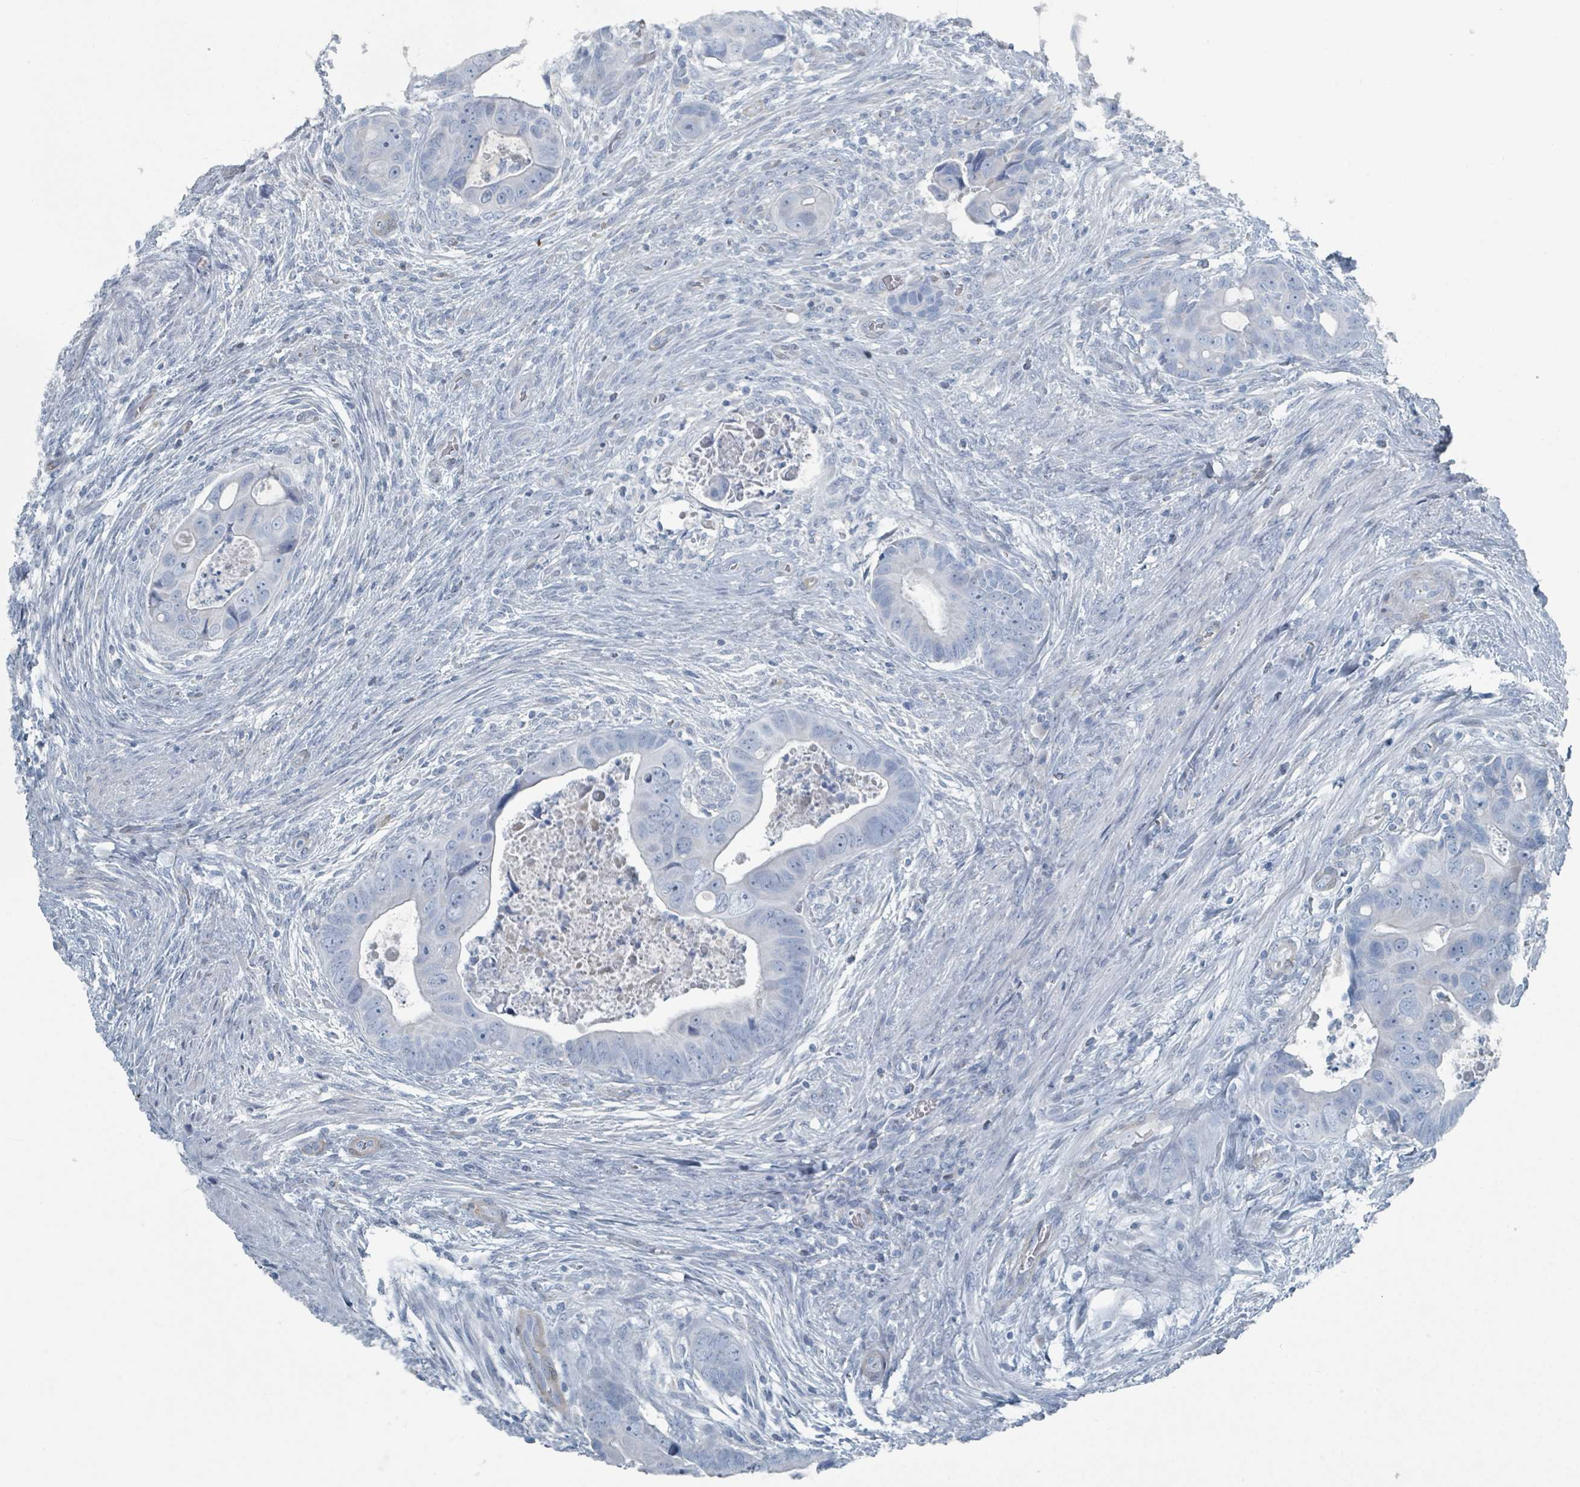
{"staining": {"intensity": "negative", "quantity": "none", "location": "none"}, "tissue": "colorectal cancer", "cell_type": "Tumor cells", "image_type": "cancer", "snomed": [{"axis": "morphology", "description": "Adenocarcinoma, NOS"}, {"axis": "topography", "description": "Rectum"}], "caption": "Colorectal adenocarcinoma was stained to show a protein in brown. There is no significant staining in tumor cells. (DAB immunohistochemistry, high magnification).", "gene": "GAMT", "patient": {"sex": "female", "age": 78}}